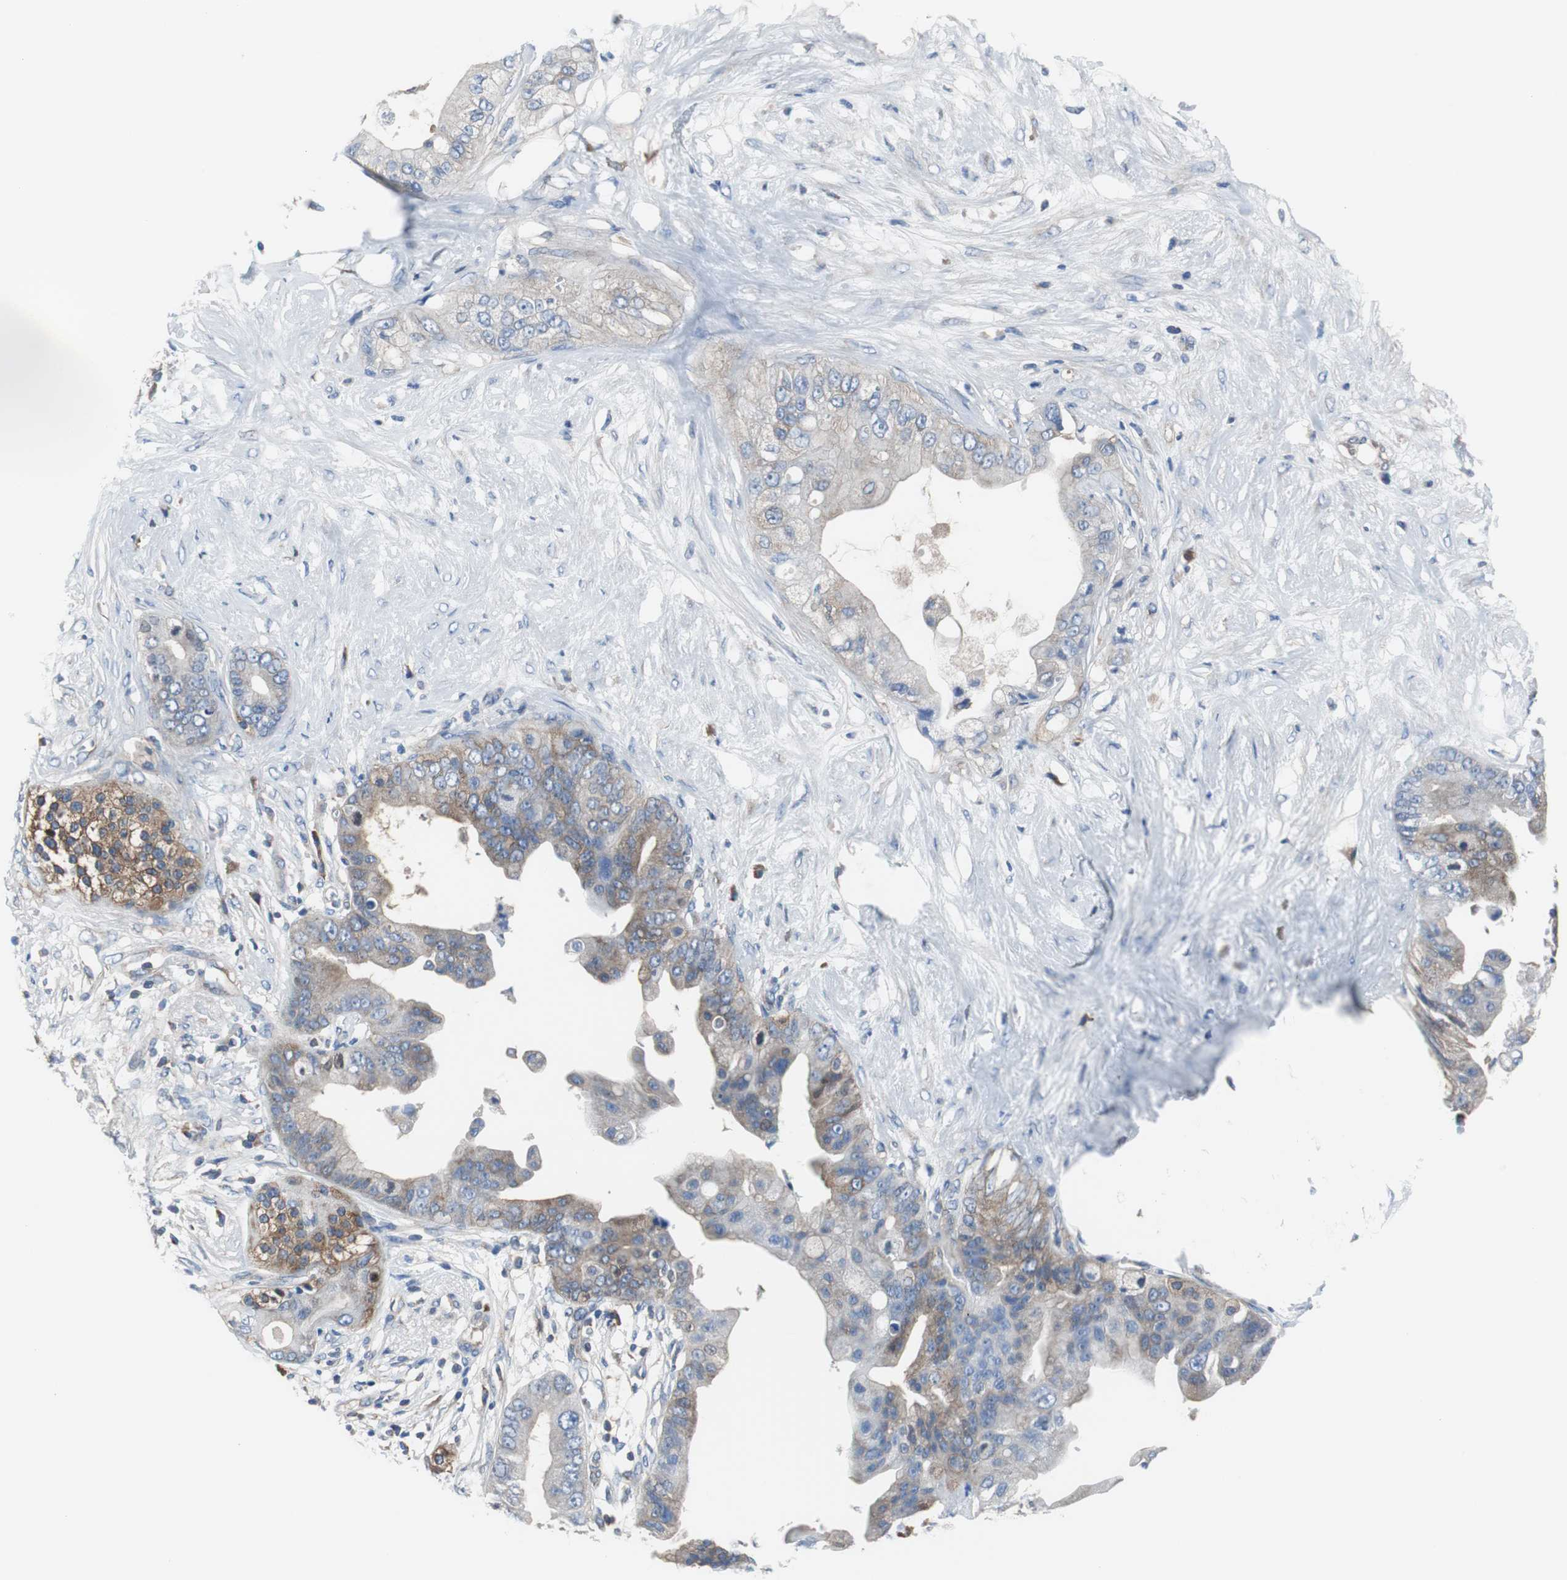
{"staining": {"intensity": "moderate", "quantity": "25%-75%", "location": "cytoplasmic/membranous"}, "tissue": "pancreatic cancer", "cell_type": "Tumor cells", "image_type": "cancer", "snomed": [{"axis": "morphology", "description": "Adenocarcinoma, NOS"}, {"axis": "topography", "description": "Pancreas"}], "caption": "Protein expression analysis of human adenocarcinoma (pancreatic) reveals moderate cytoplasmic/membranous expression in approximately 25%-75% of tumor cells.", "gene": "BRAF", "patient": {"sex": "female", "age": 75}}